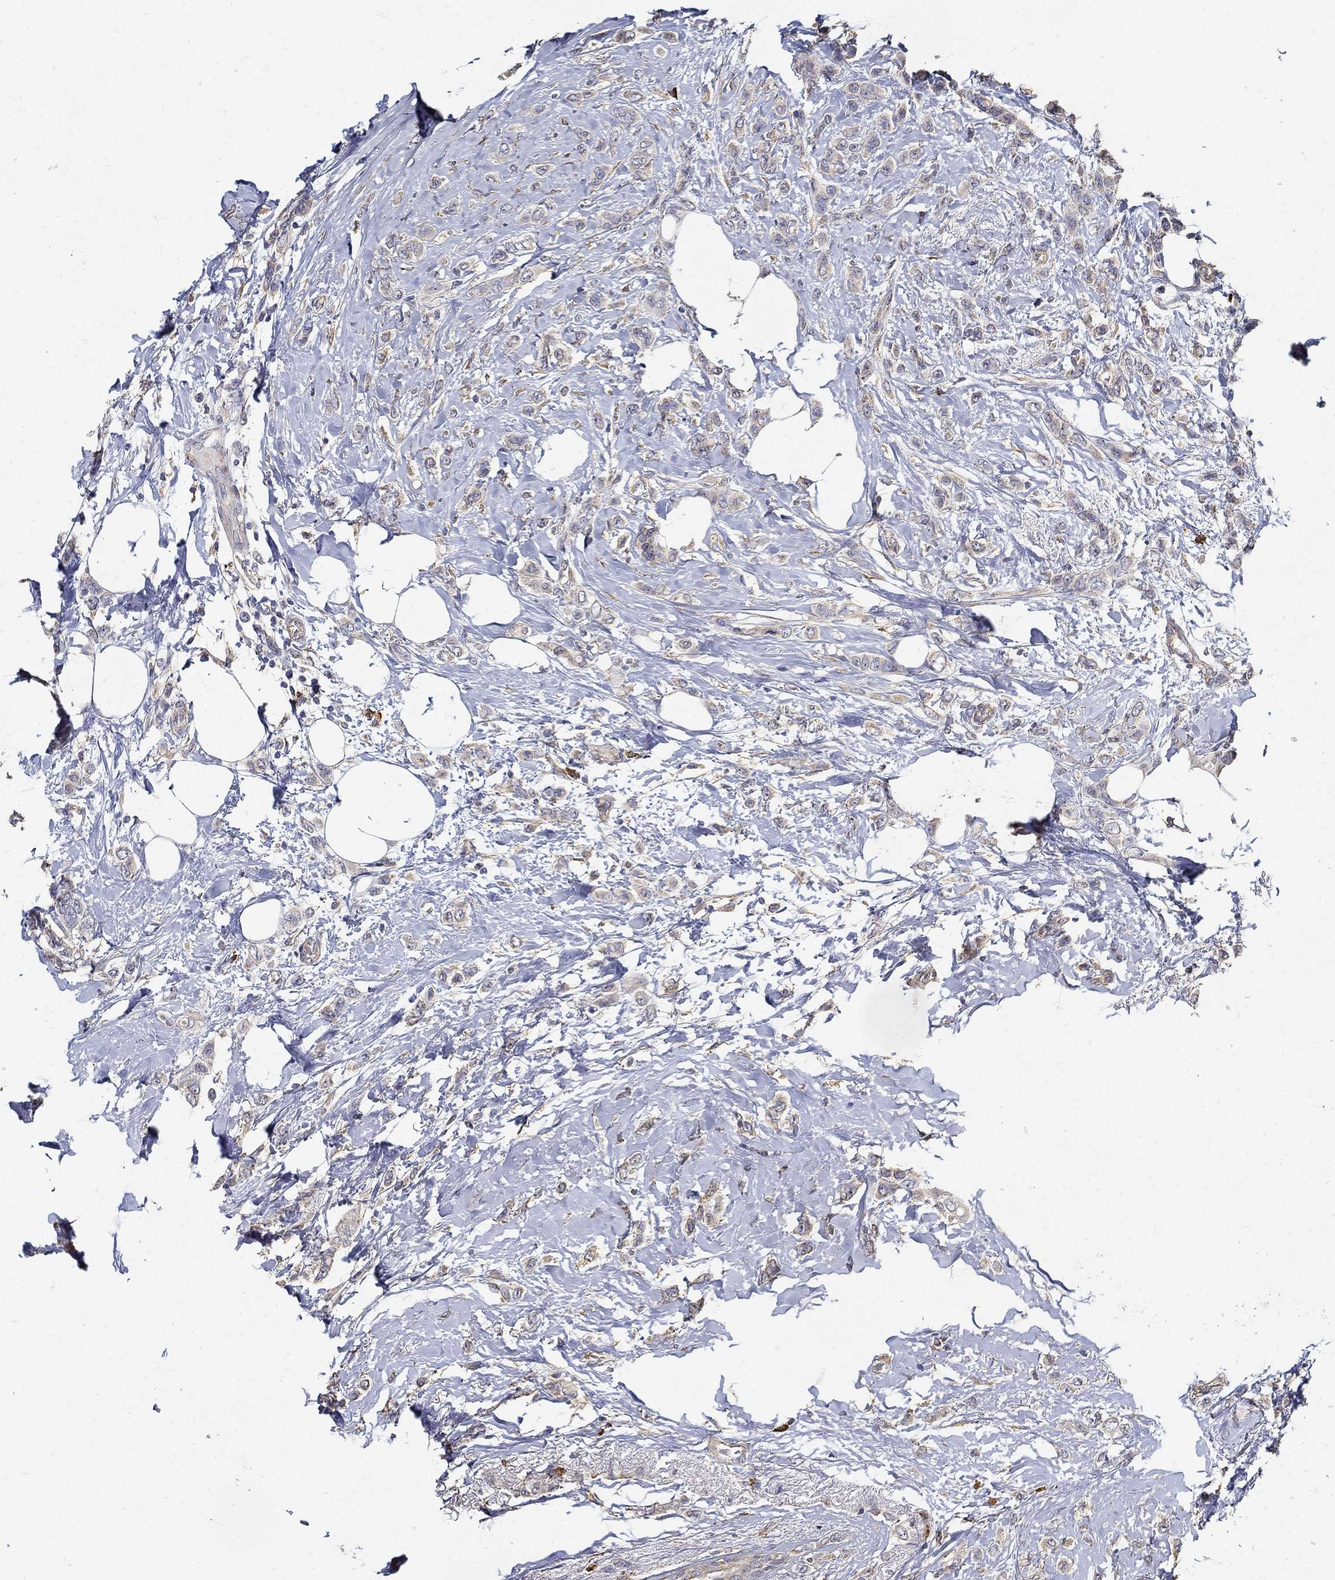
{"staining": {"intensity": "moderate", "quantity": "<25%", "location": "cytoplasmic/membranous"}, "tissue": "breast cancer", "cell_type": "Tumor cells", "image_type": "cancer", "snomed": [{"axis": "morphology", "description": "Lobular carcinoma"}, {"axis": "topography", "description": "Breast"}], "caption": "A low amount of moderate cytoplasmic/membranous expression is identified in about <25% of tumor cells in breast cancer (lobular carcinoma) tissue. The staining was performed using DAB (3,3'-diaminobenzidine), with brown indicating positive protein expression. Nuclei are stained blue with hematoxylin.", "gene": "EMILIN3", "patient": {"sex": "female", "age": 66}}